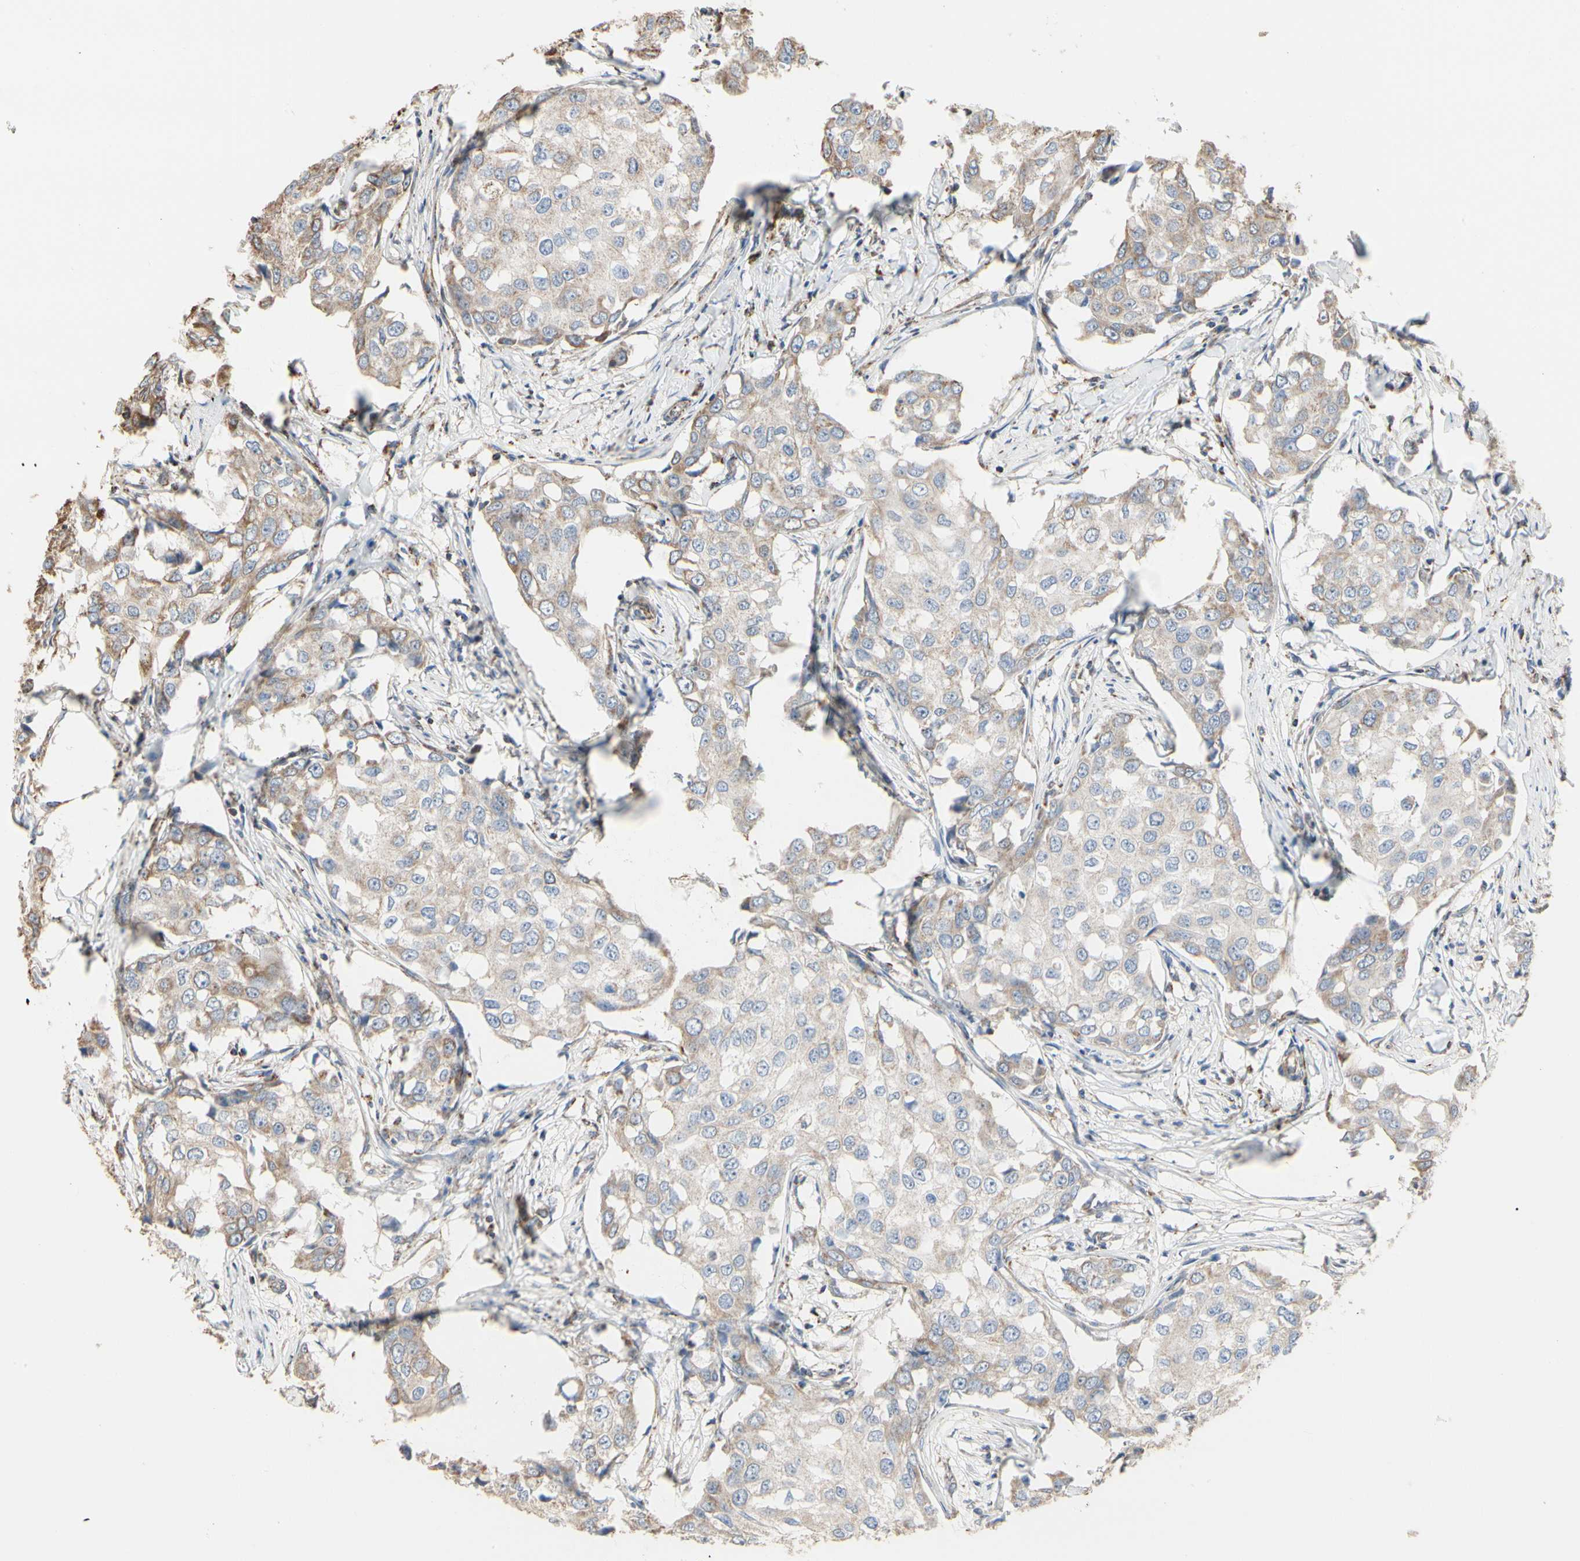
{"staining": {"intensity": "negative", "quantity": "none", "location": "none"}, "tissue": "breast cancer", "cell_type": "Tumor cells", "image_type": "cancer", "snomed": [{"axis": "morphology", "description": "Duct carcinoma"}, {"axis": "topography", "description": "Breast"}], "caption": "A histopathology image of human breast cancer is negative for staining in tumor cells.", "gene": "TUBA1A", "patient": {"sex": "female", "age": 27}}